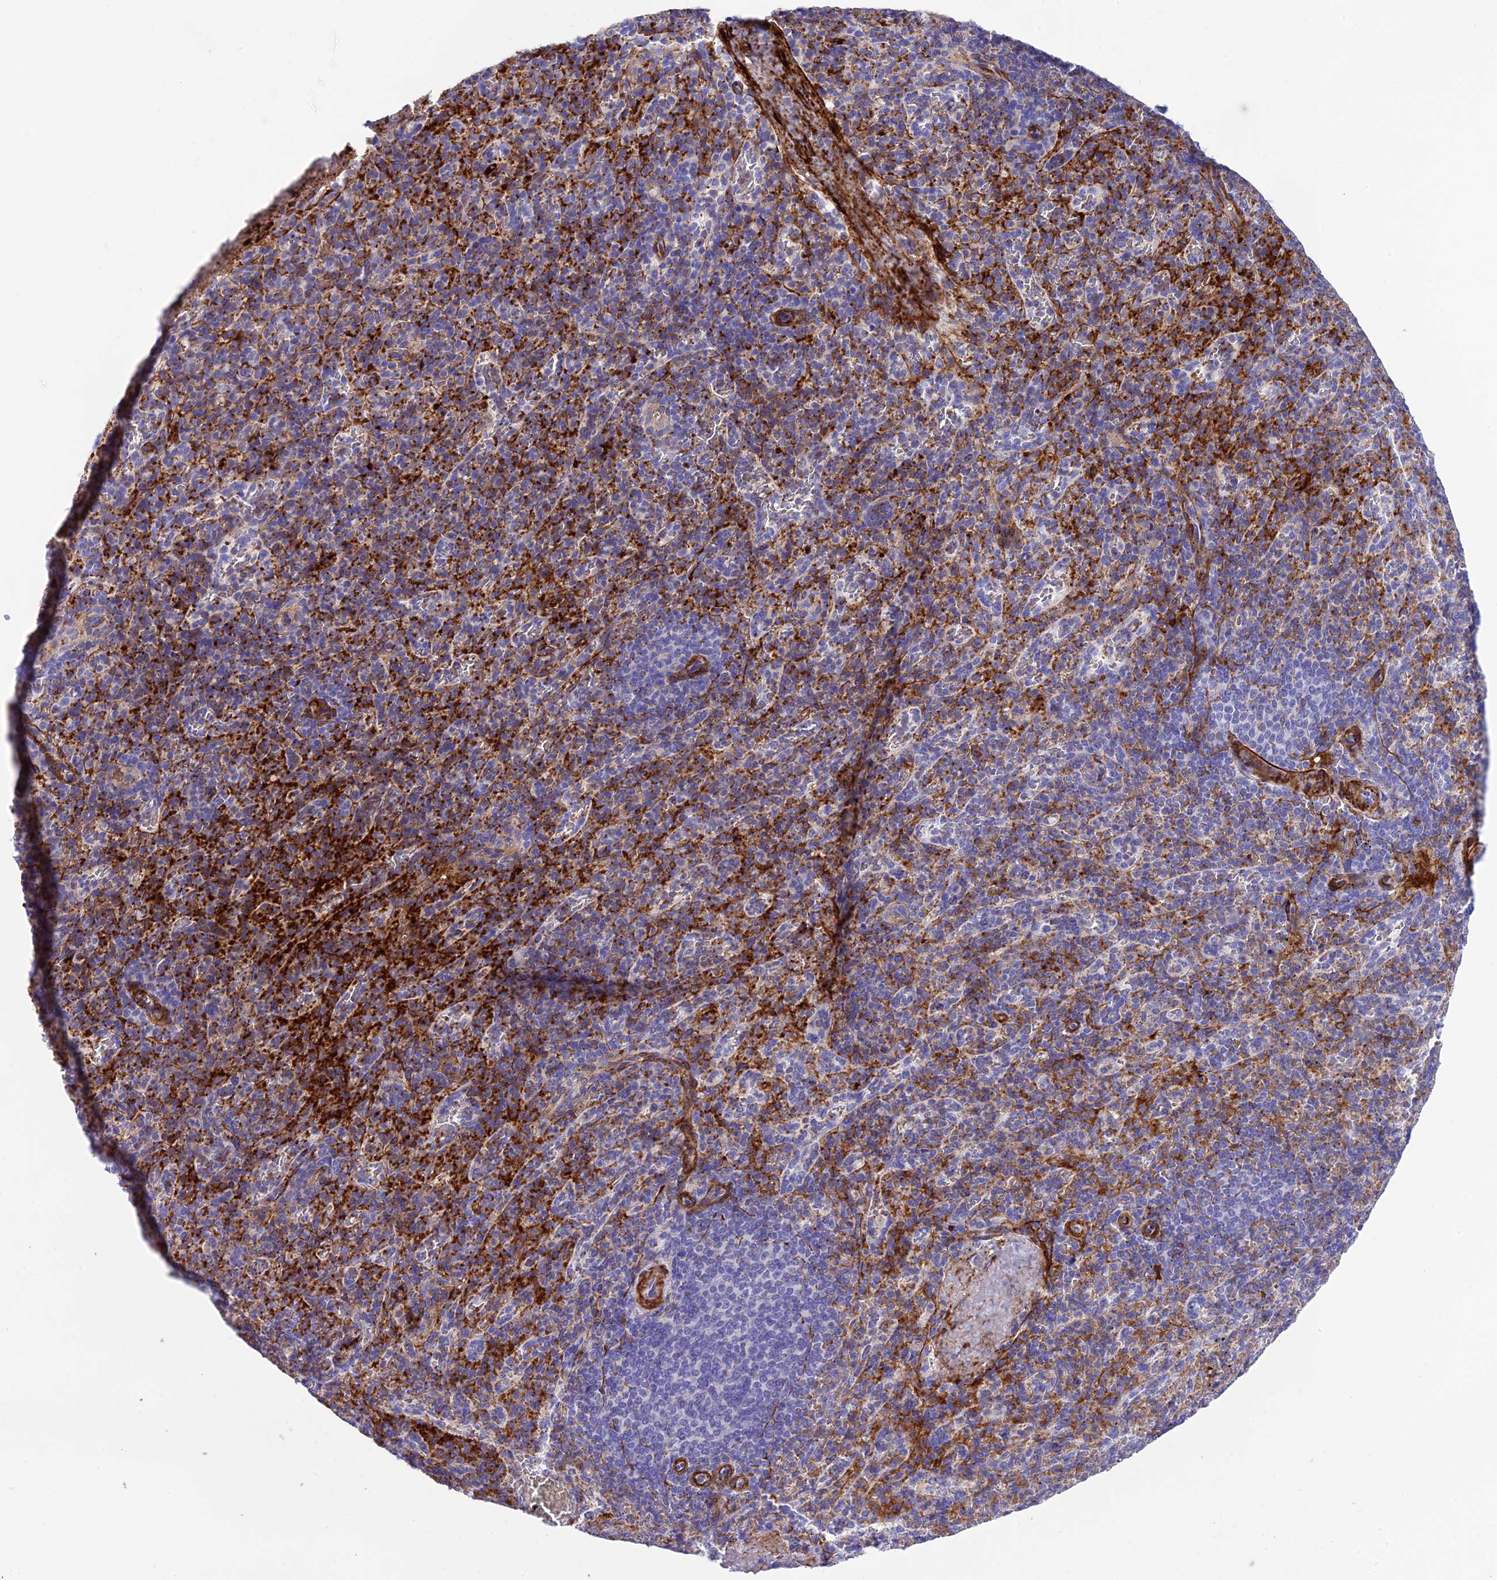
{"staining": {"intensity": "strong", "quantity": "<25%", "location": "cytoplasmic/membranous"}, "tissue": "spleen", "cell_type": "Cells in red pulp", "image_type": "normal", "snomed": [{"axis": "morphology", "description": "Normal tissue, NOS"}, {"axis": "topography", "description": "Spleen"}], "caption": "A histopathology image showing strong cytoplasmic/membranous staining in approximately <25% of cells in red pulp in unremarkable spleen, as visualized by brown immunohistochemical staining.", "gene": "FRA10AC1", "patient": {"sex": "male", "age": 82}}